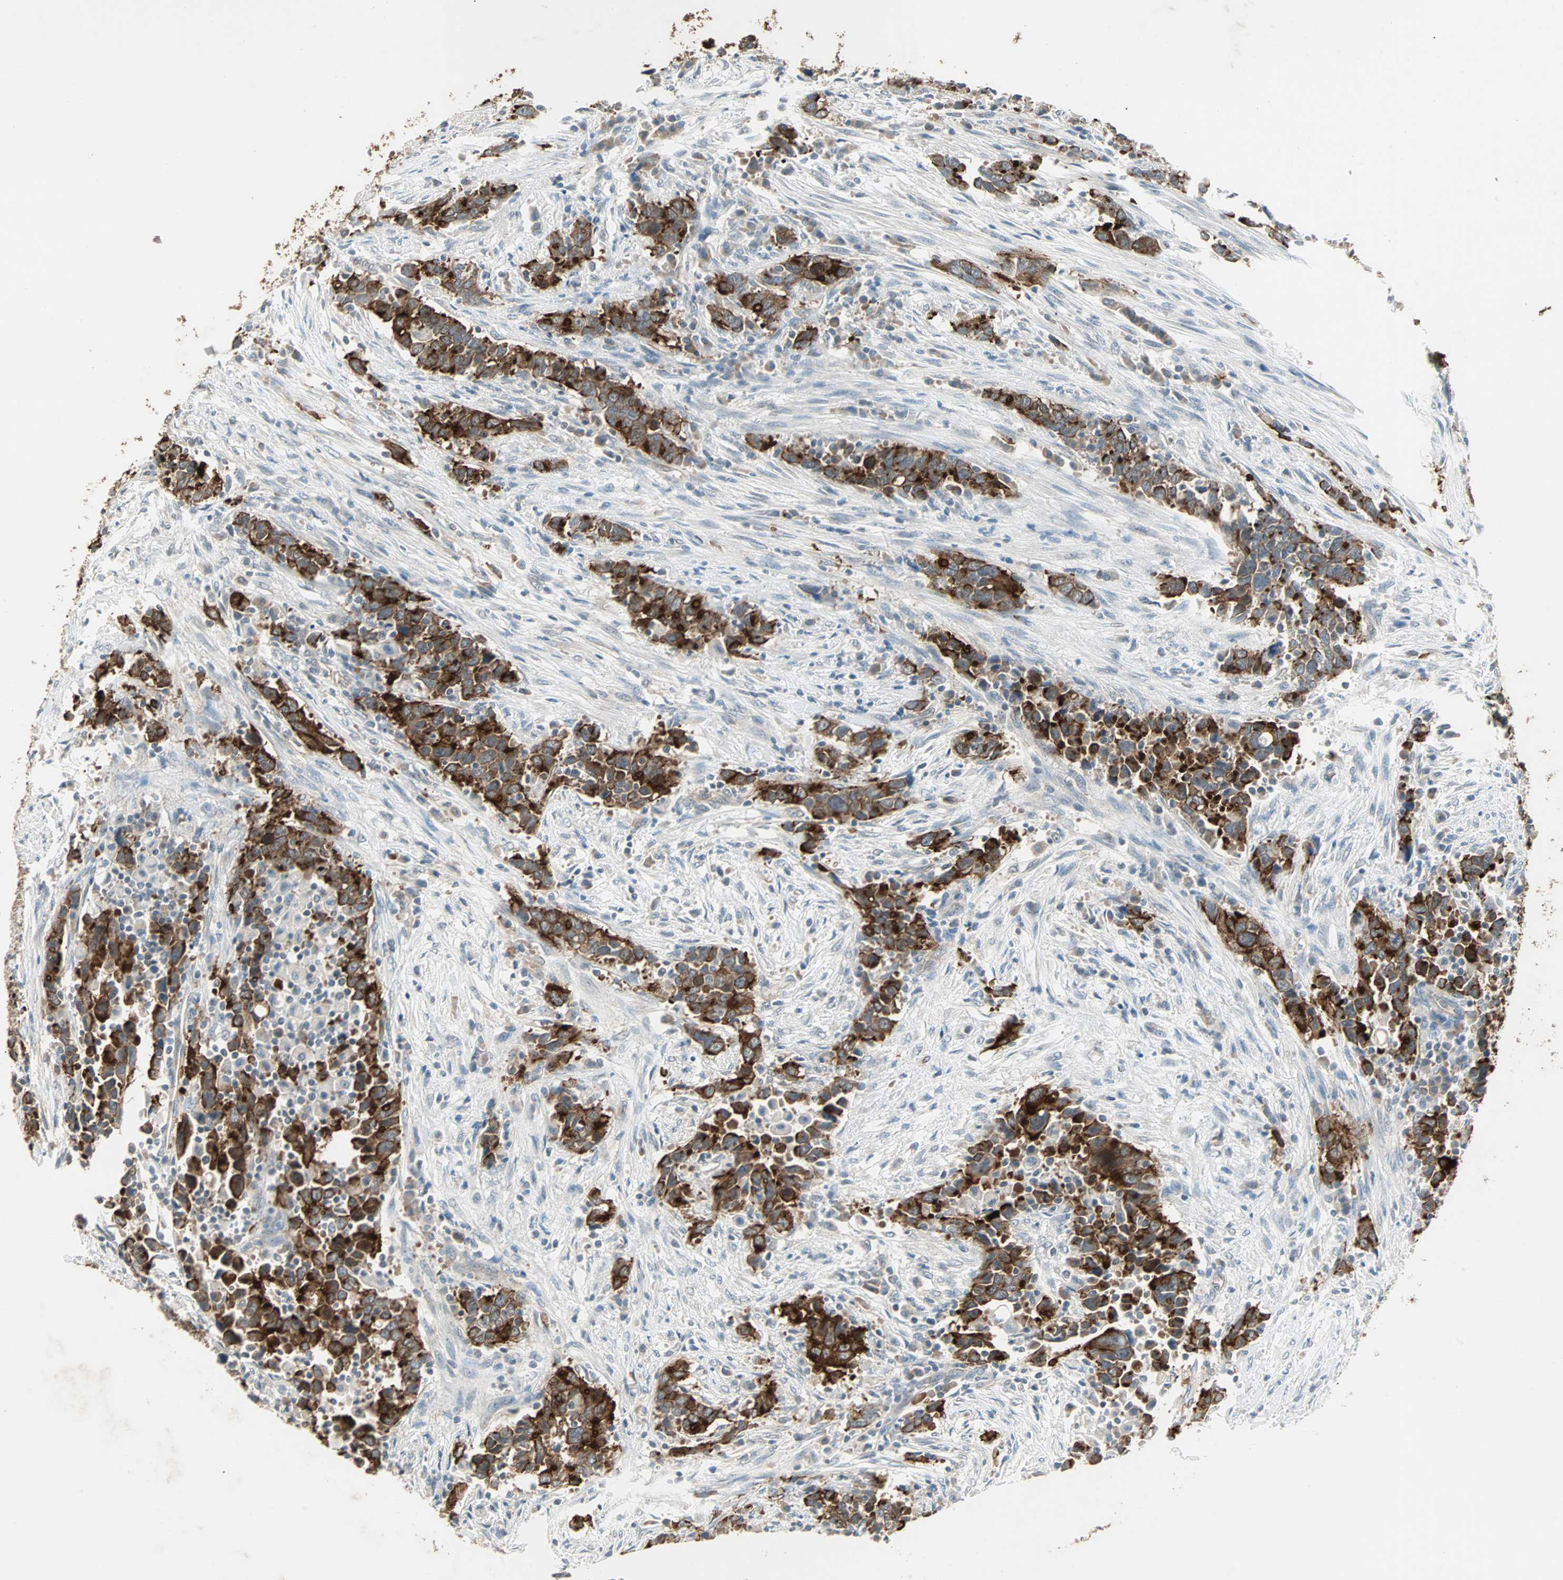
{"staining": {"intensity": "strong", "quantity": ">75%", "location": "cytoplasmic/membranous"}, "tissue": "urothelial cancer", "cell_type": "Tumor cells", "image_type": "cancer", "snomed": [{"axis": "morphology", "description": "Urothelial carcinoma, High grade"}, {"axis": "topography", "description": "Urinary bladder"}], "caption": "IHC (DAB (3,3'-diaminobenzidine)) staining of urothelial cancer reveals strong cytoplasmic/membranous protein positivity in approximately >75% of tumor cells.", "gene": "CMC2", "patient": {"sex": "male", "age": 61}}